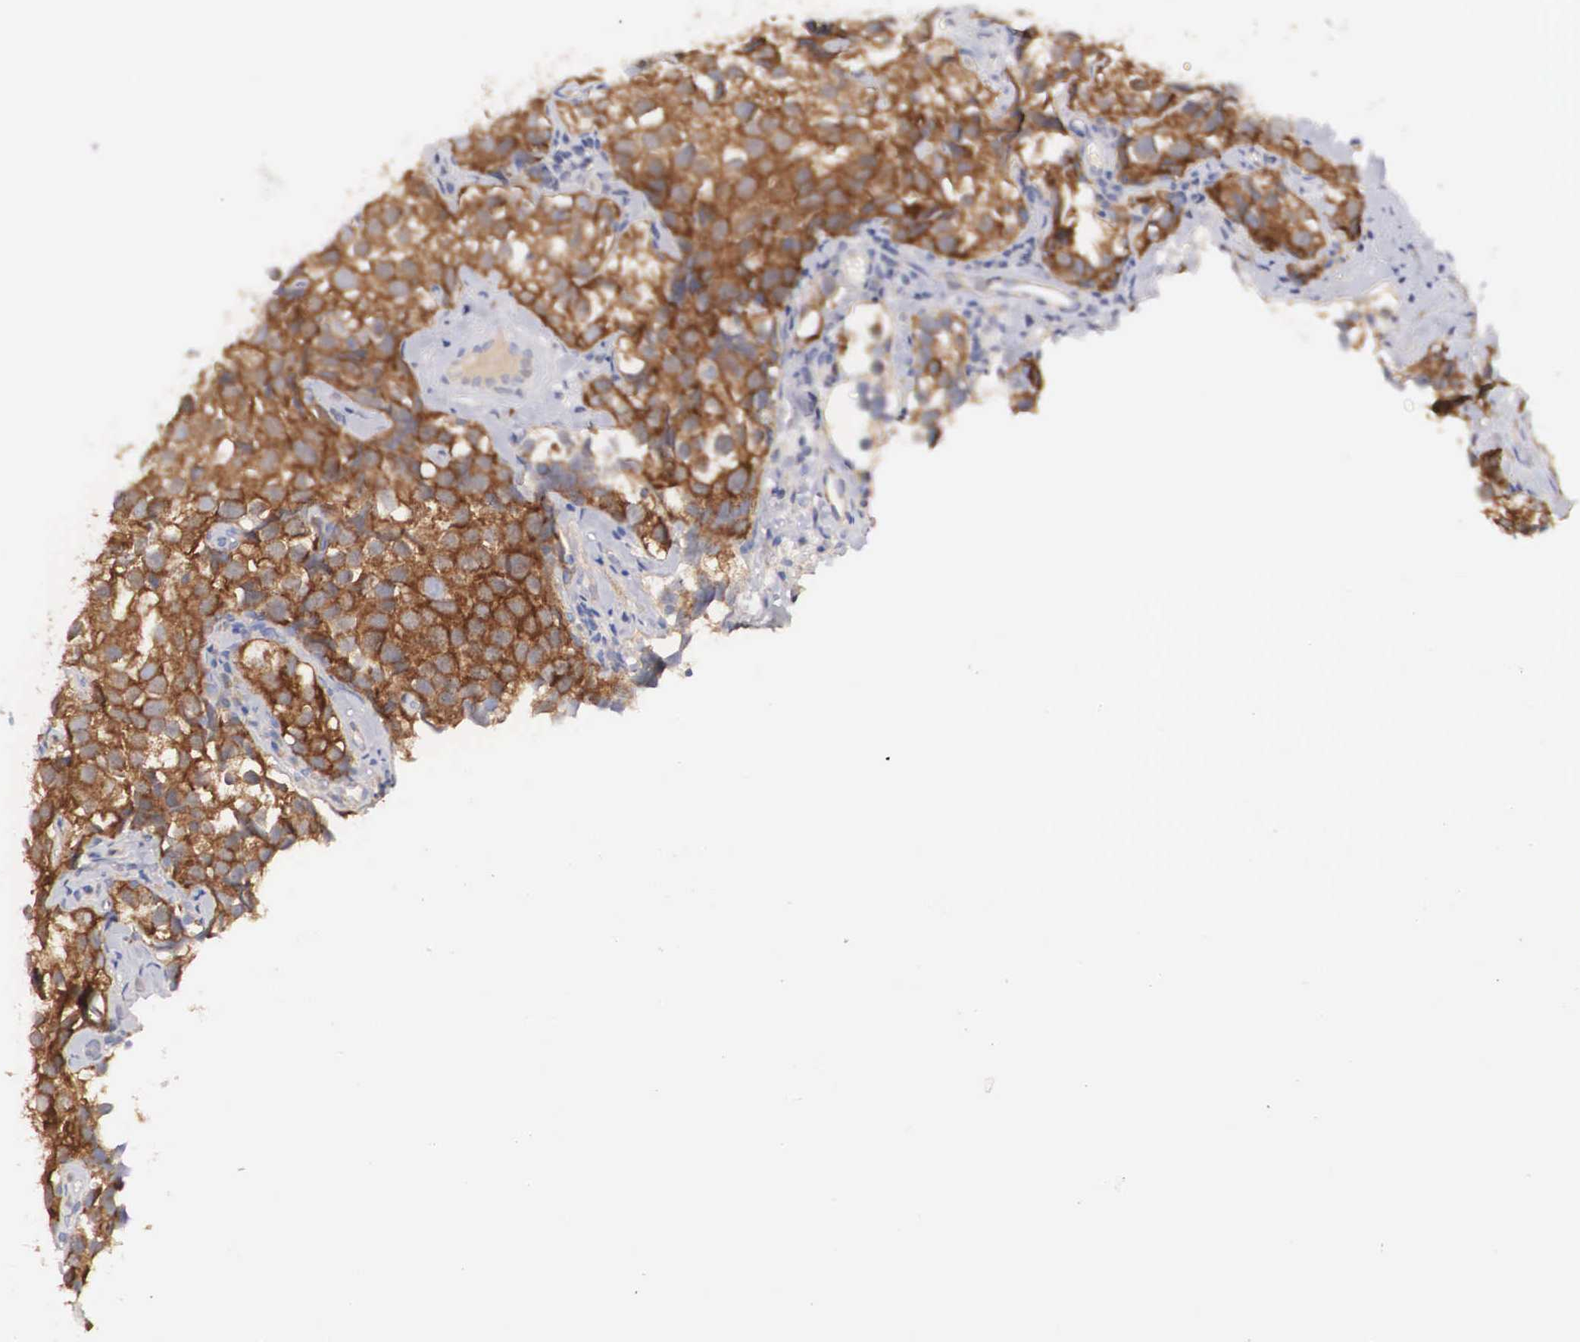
{"staining": {"intensity": "strong", "quantity": ">75%", "location": "cytoplasmic/membranous"}, "tissue": "testis cancer", "cell_type": "Tumor cells", "image_type": "cancer", "snomed": [{"axis": "morphology", "description": "Seminoma, NOS"}, {"axis": "topography", "description": "Testis"}], "caption": "An image showing strong cytoplasmic/membranous expression in approximately >75% of tumor cells in testis cancer (seminoma), as visualized by brown immunohistochemical staining.", "gene": "TXLNG", "patient": {"sex": "male", "age": 39}}